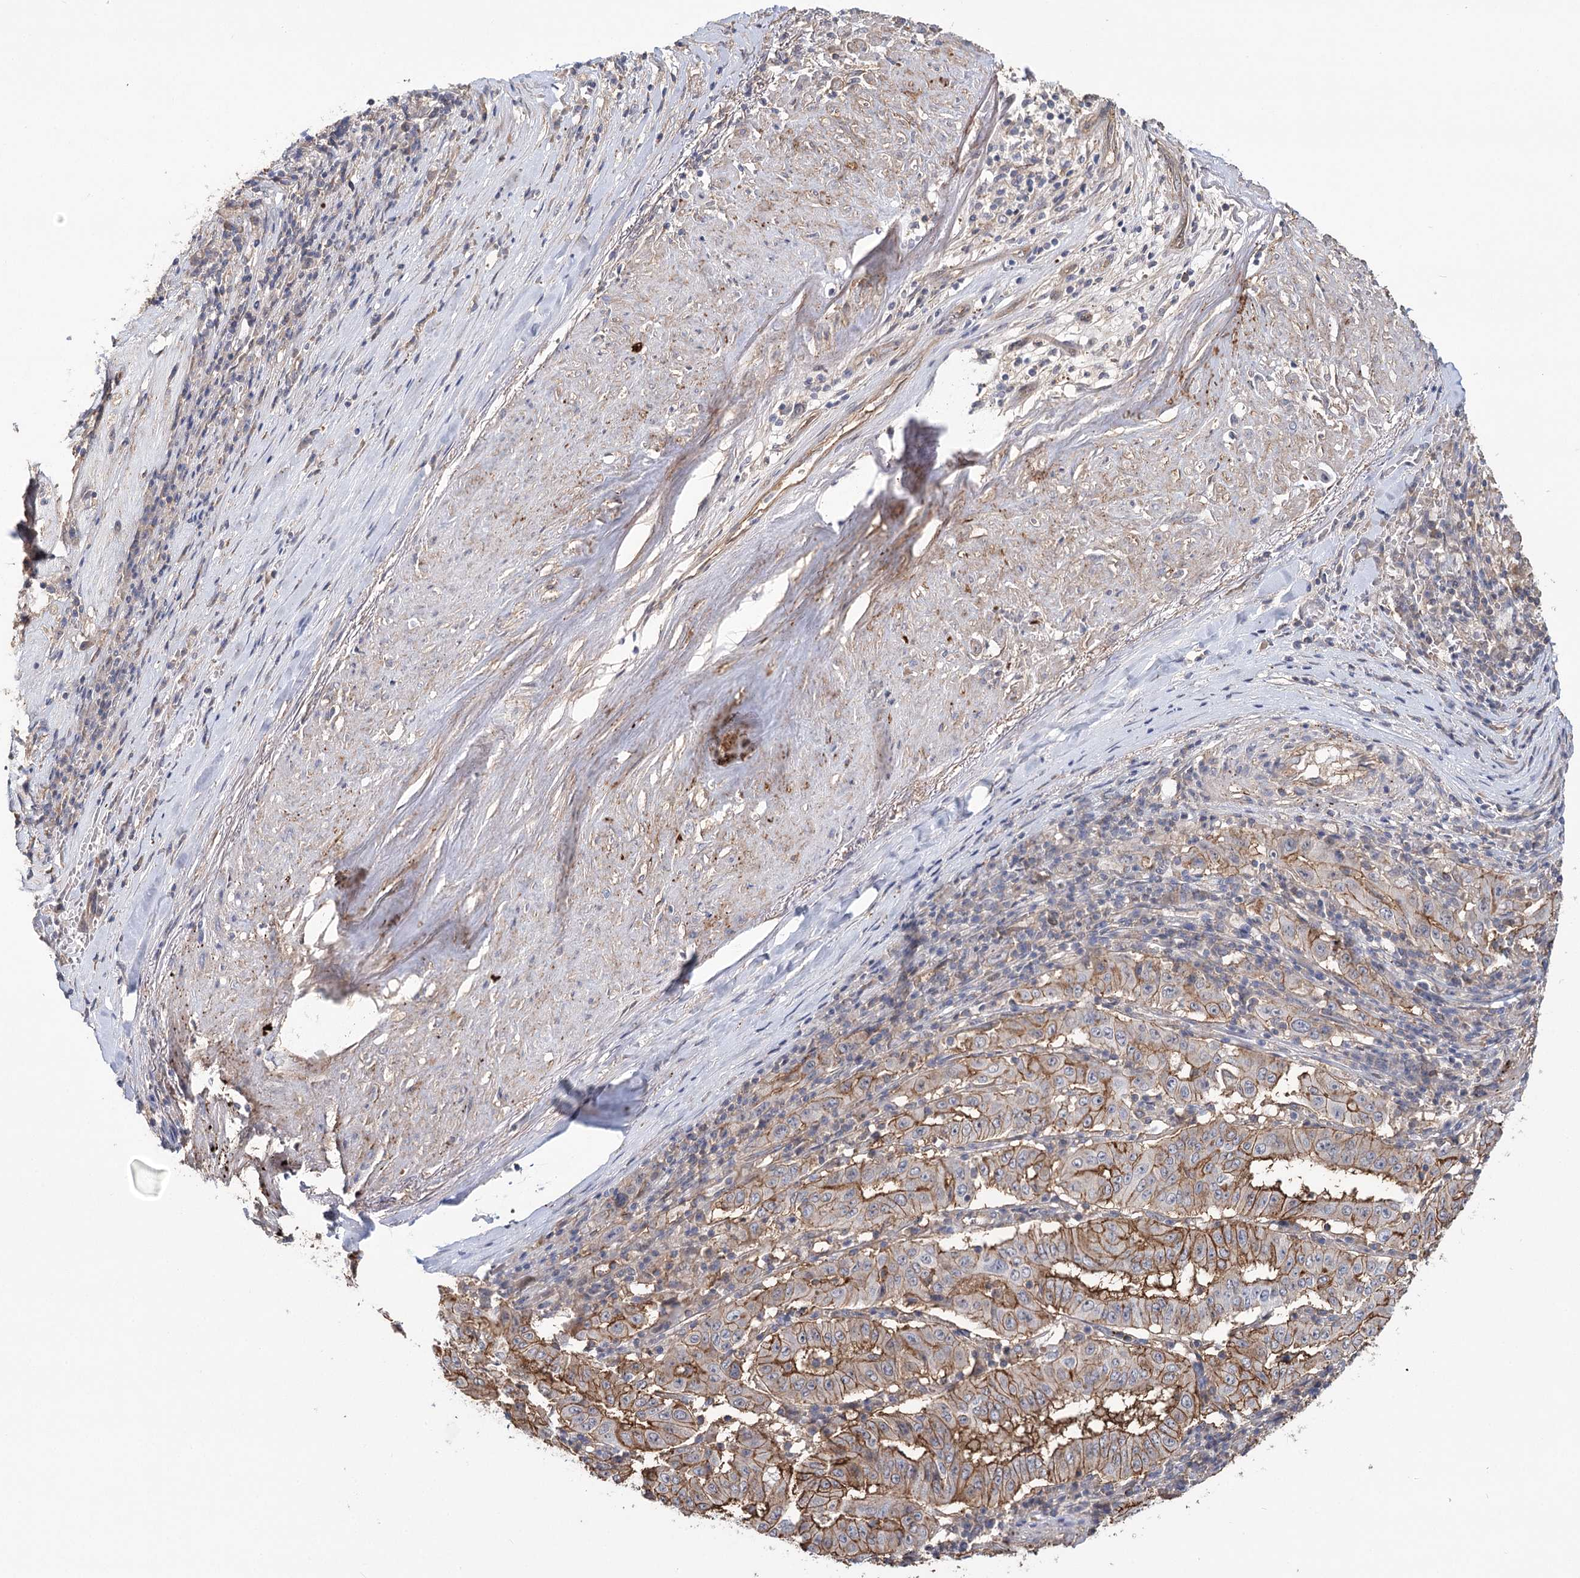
{"staining": {"intensity": "moderate", "quantity": ">75%", "location": "cytoplasmic/membranous"}, "tissue": "pancreatic cancer", "cell_type": "Tumor cells", "image_type": "cancer", "snomed": [{"axis": "morphology", "description": "Adenocarcinoma, NOS"}, {"axis": "topography", "description": "Pancreas"}], "caption": "Protein staining of pancreatic cancer (adenocarcinoma) tissue shows moderate cytoplasmic/membranous positivity in approximately >75% of tumor cells. Immunohistochemistry (ihc) stains the protein in brown and the nuclei are stained blue.", "gene": "TMEM218", "patient": {"sex": "male", "age": 63}}